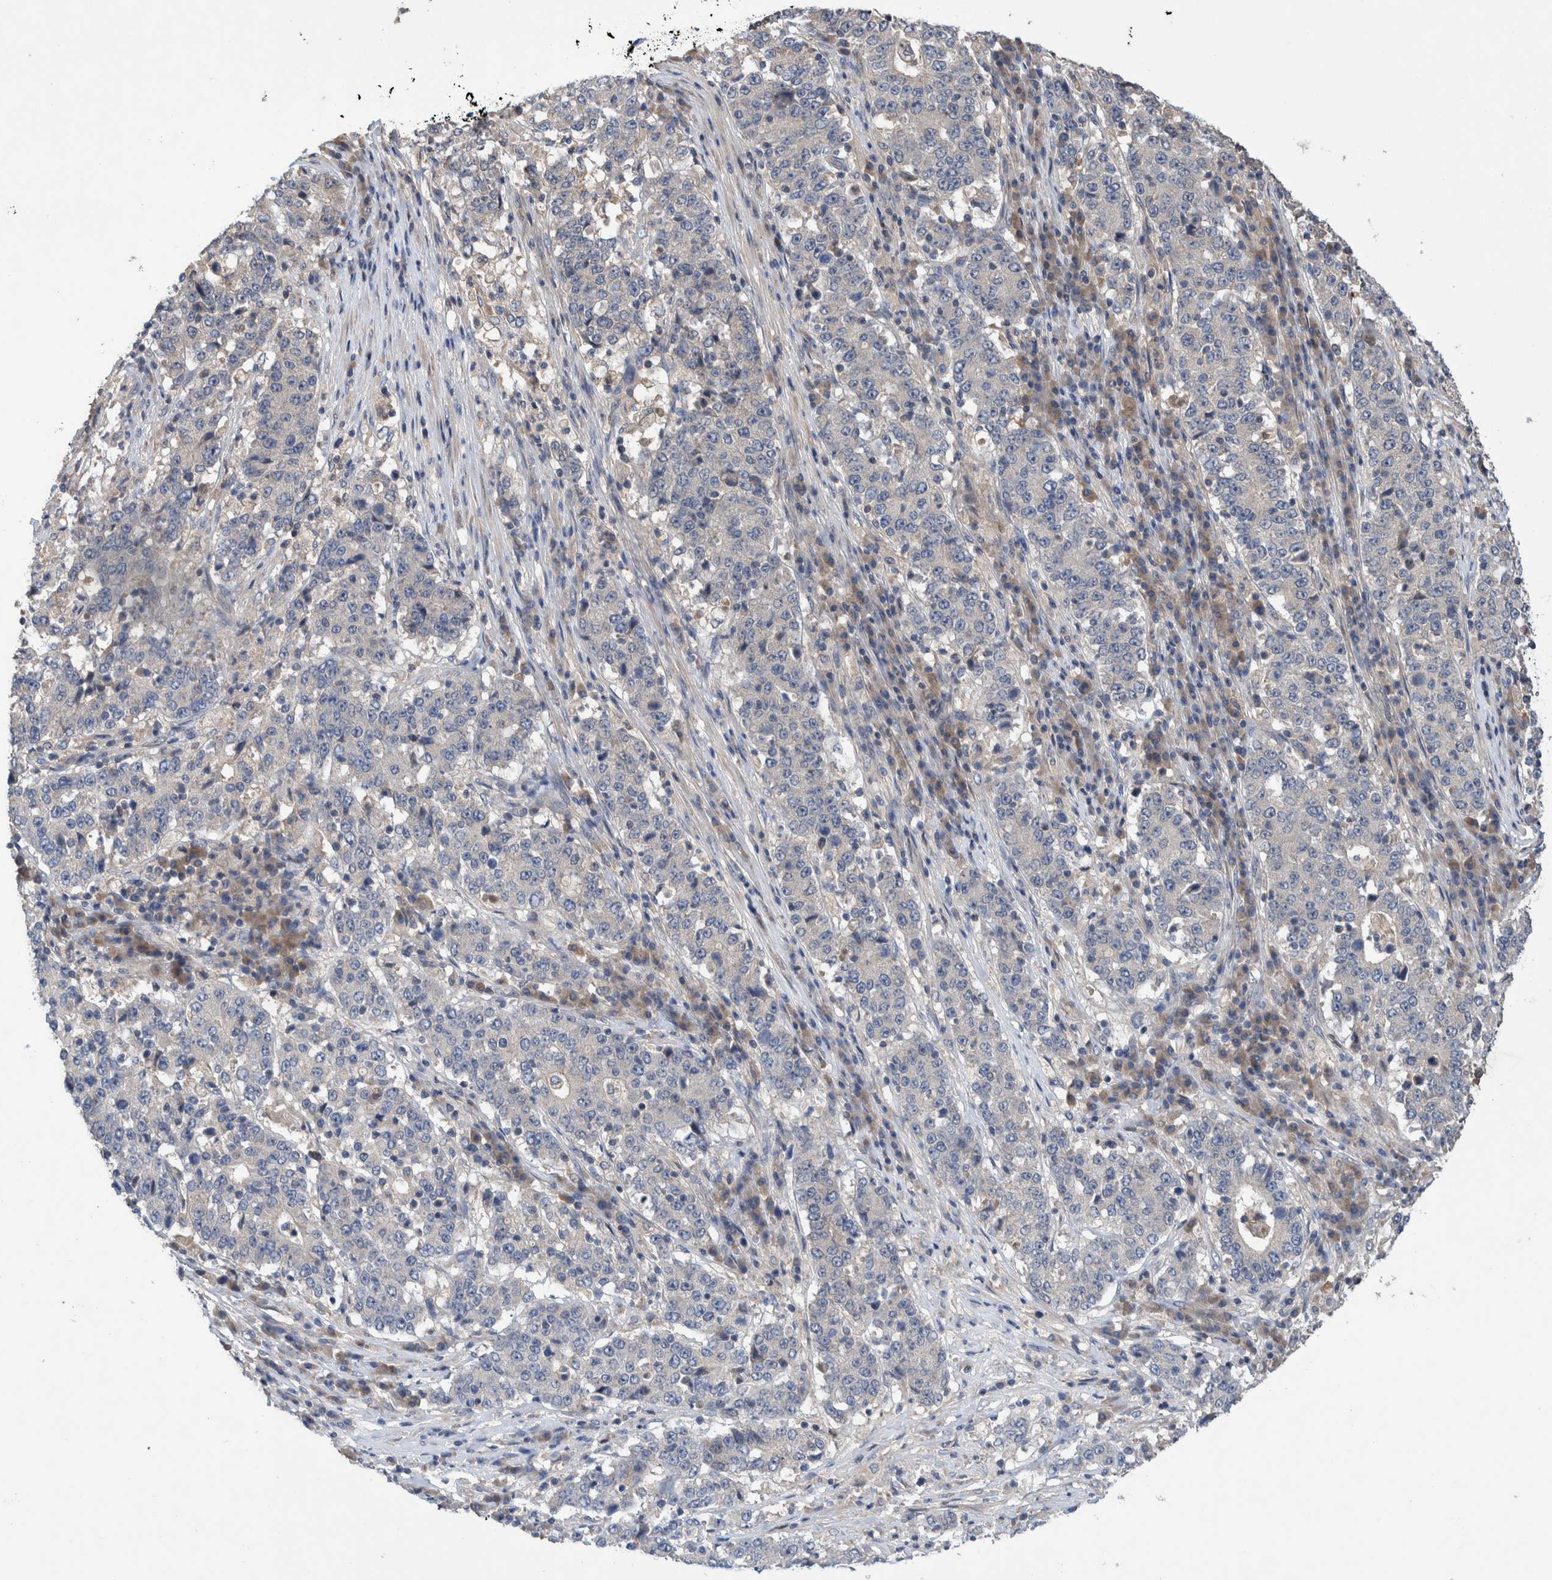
{"staining": {"intensity": "negative", "quantity": "none", "location": "none"}, "tissue": "stomach cancer", "cell_type": "Tumor cells", "image_type": "cancer", "snomed": [{"axis": "morphology", "description": "Adenocarcinoma, NOS"}, {"axis": "topography", "description": "Stomach"}], "caption": "Immunohistochemical staining of stomach cancer displays no significant staining in tumor cells.", "gene": "PLPBP", "patient": {"sex": "male", "age": 59}}